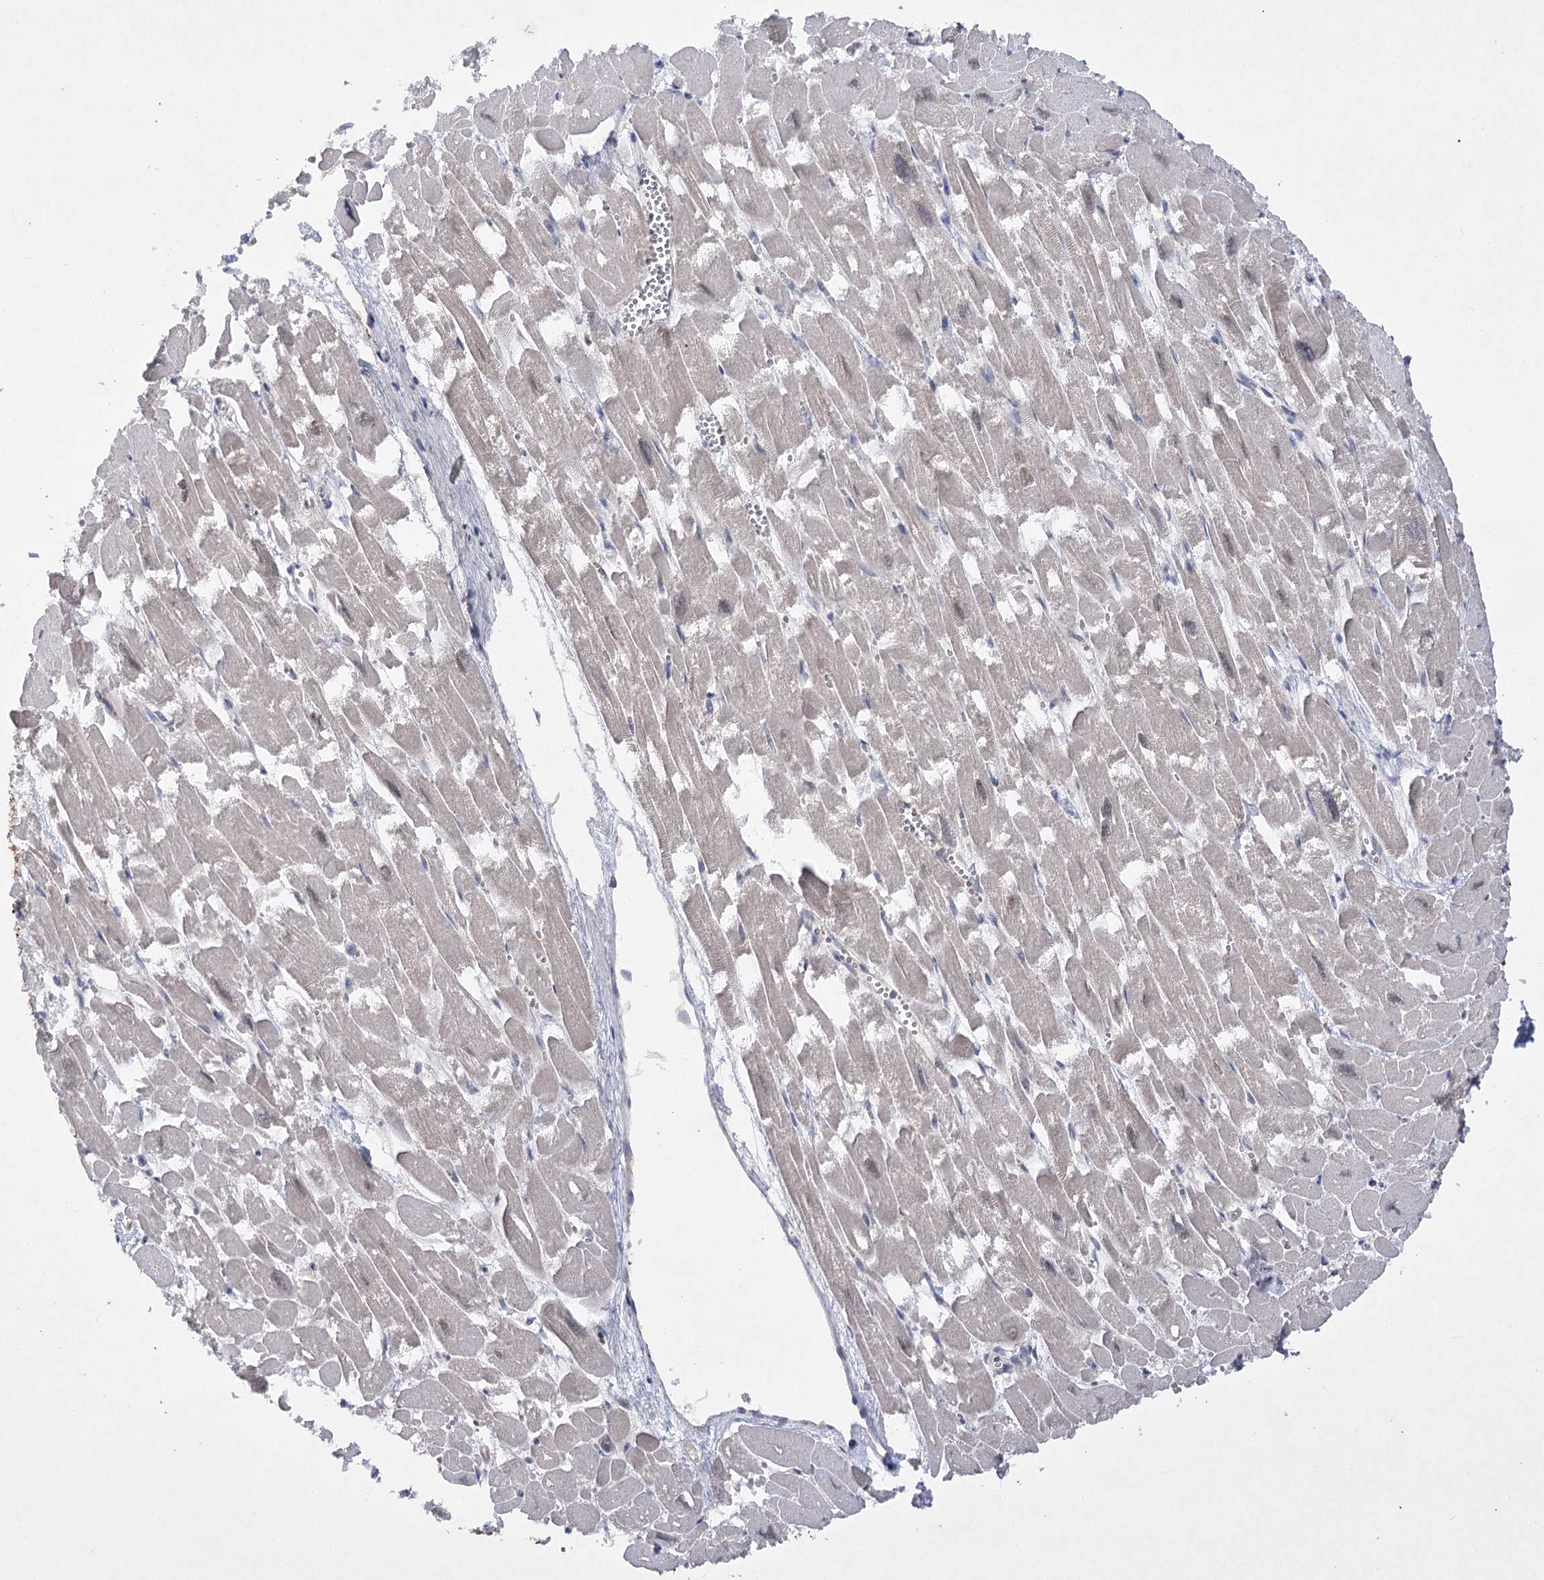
{"staining": {"intensity": "weak", "quantity": "<25%", "location": "cytoplasmic/membranous"}, "tissue": "heart muscle", "cell_type": "Cardiomyocytes", "image_type": "normal", "snomed": [{"axis": "morphology", "description": "Normal tissue, NOS"}, {"axis": "topography", "description": "Heart"}], "caption": "IHC of benign heart muscle exhibits no positivity in cardiomyocytes.", "gene": "BCR", "patient": {"sex": "male", "age": 54}}